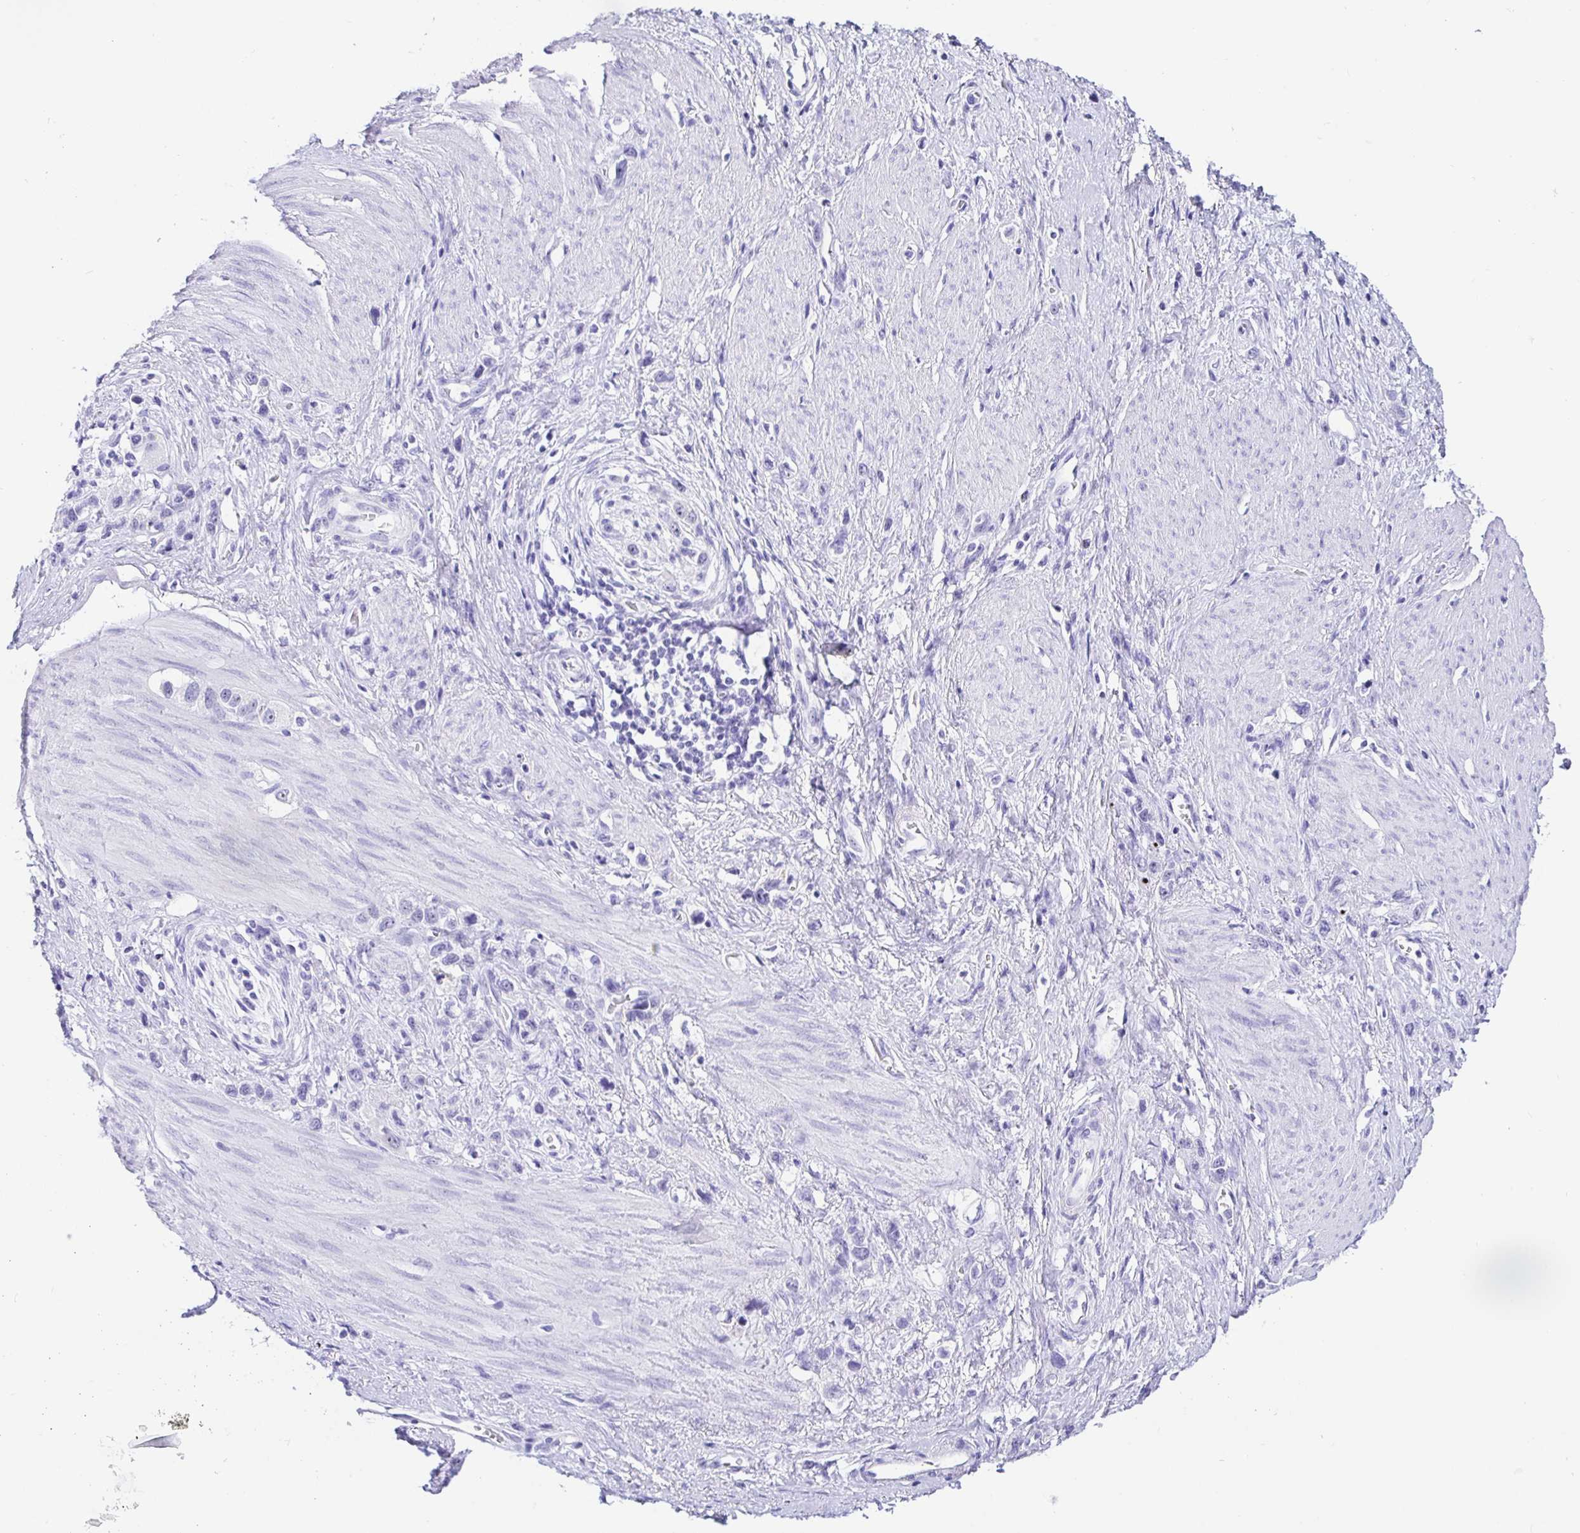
{"staining": {"intensity": "negative", "quantity": "none", "location": "none"}, "tissue": "stomach cancer", "cell_type": "Tumor cells", "image_type": "cancer", "snomed": [{"axis": "morphology", "description": "Adenocarcinoma, NOS"}, {"axis": "topography", "description": "Stomach"}], "caption": "Tumor cells show no significant expression in stomach cancer.", "gene": "PRAMEF19", "patient": {"sex": "female", "age": 65}}